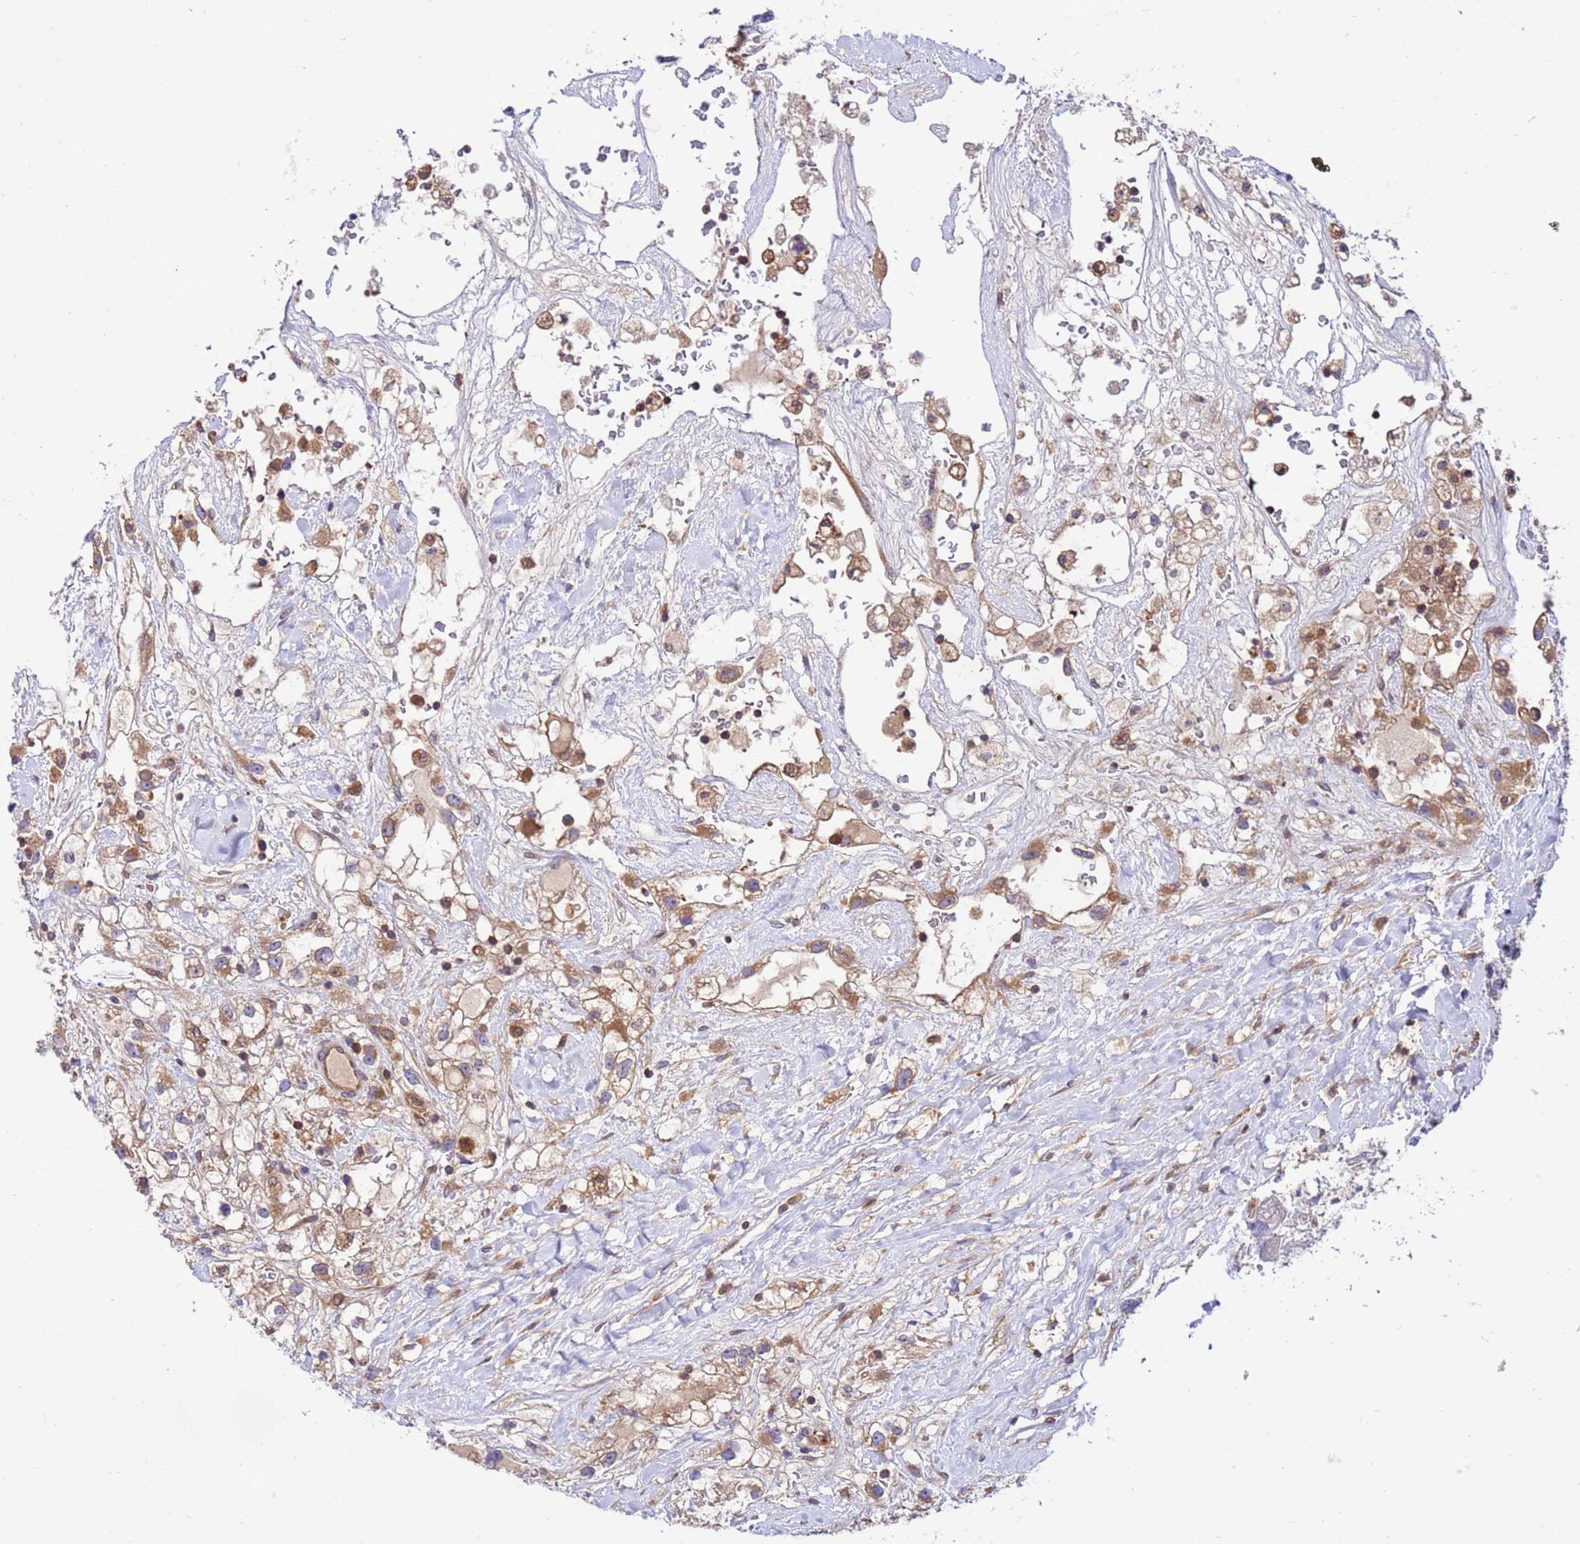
{"staining": {"intensity": "moderate", "quantity": "<25%", "location": "cytoplasmic/membranous"}, "tissue": "renal cancer", "cell_type": "Tumor cells", "image_type": "cancer", "snomed": [{"axis": "morphology", "description": "Adenocarcinoma, NOS"}, {"axis": "topography", "description": "Kidney"}], "caption": "Immunohistochemical staining of renal cancer (adenocarcinoma) exhibits low levels of moderate cytoplasmic/membranous staining in approximately <25% of tumor cells.", "gene": "GET3", "patient": {"sex": "male", "age": 59}}